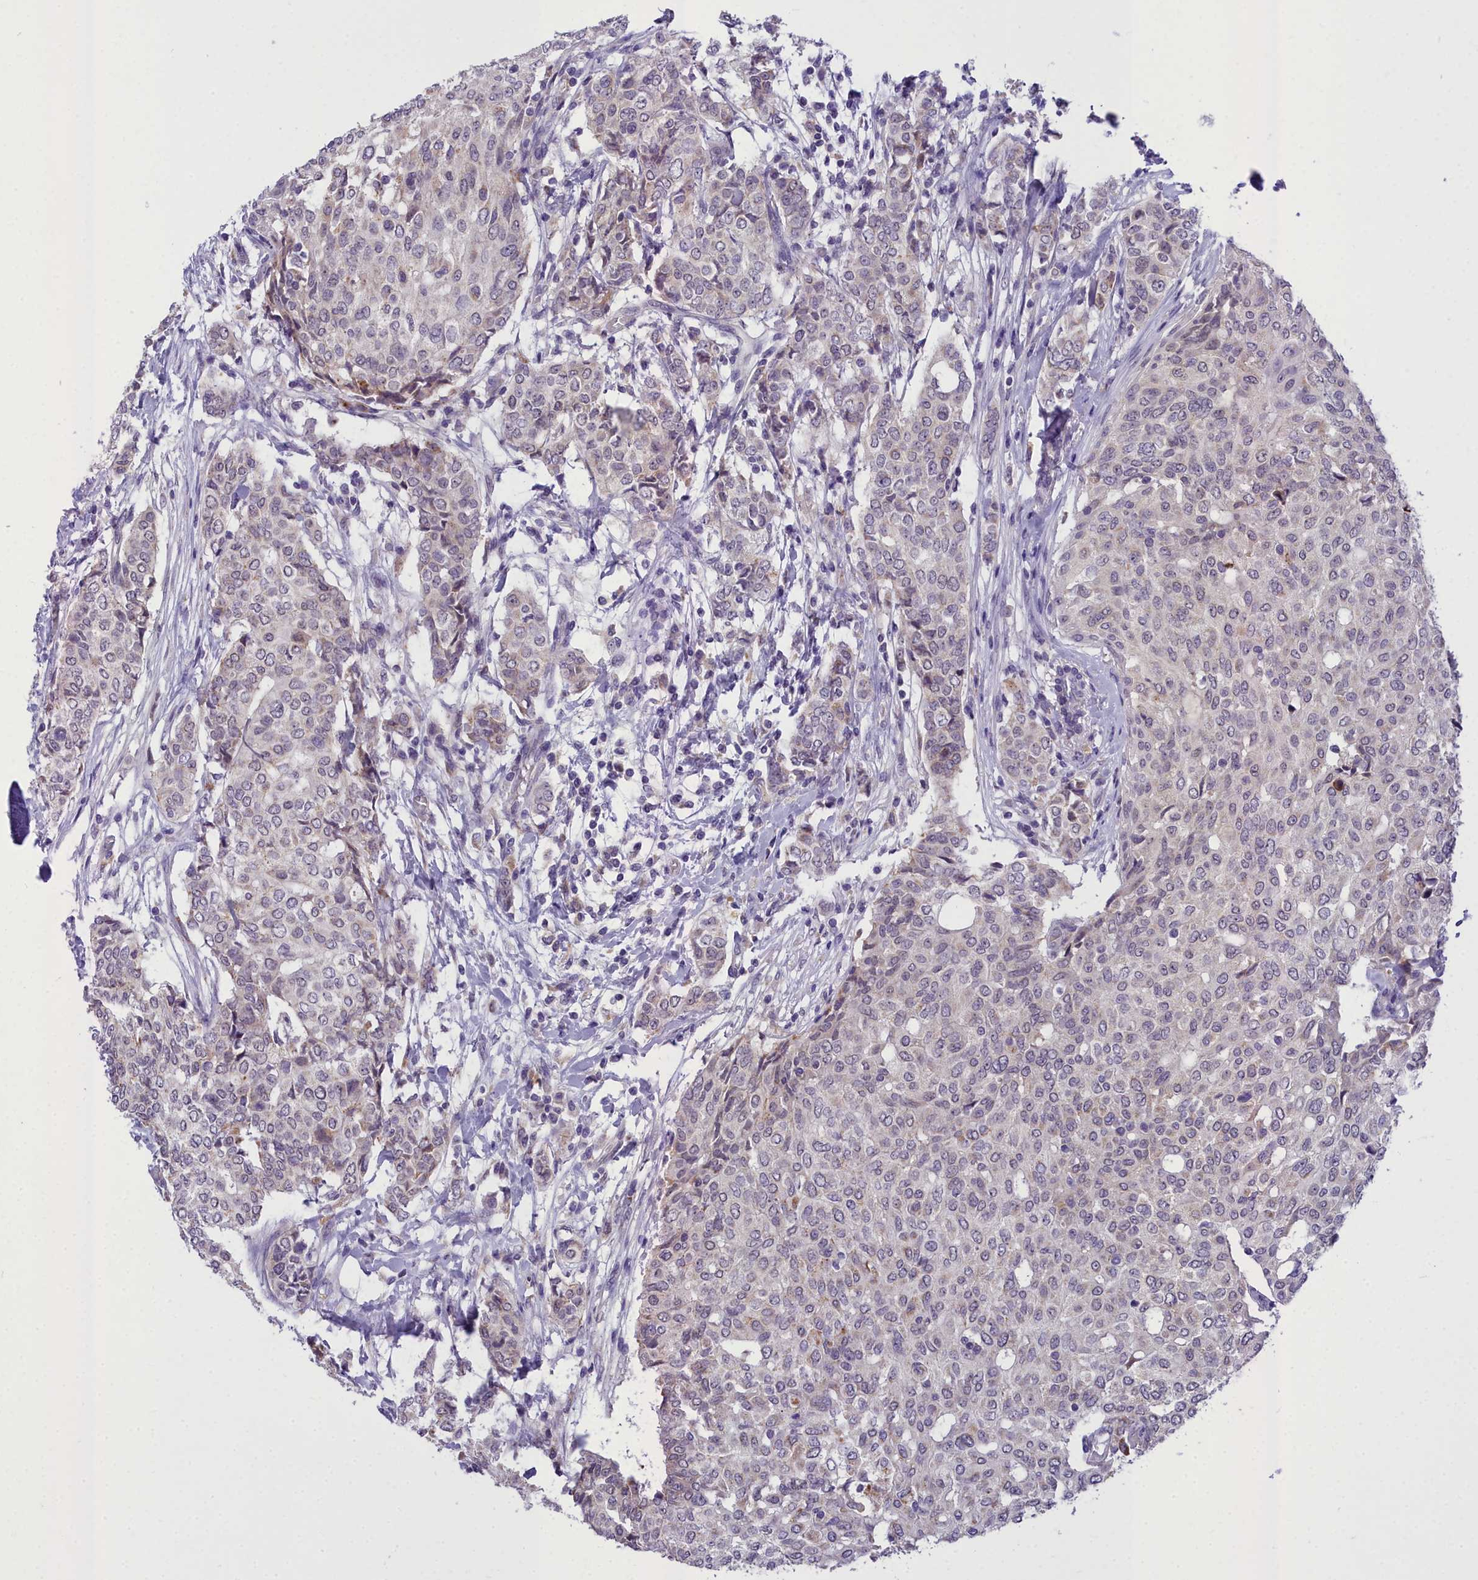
{"staining": {"intensity": "weak", "quantity": "<25%", "location": "nuclear"}, "tissue": "breast cancer", "cell_type": "Tumor cells", "image_type": "cancer", "snomed": [{"axis": "morphology", "description": "Lobular carcinoma"}, {"axis": "topography", "description": "Breast"}], "caption": "There is no significant expression in tumor cells of breast lobular carcinoma.", "gene": "MIIP", "patient": {"sex": "female", "age": 51}}